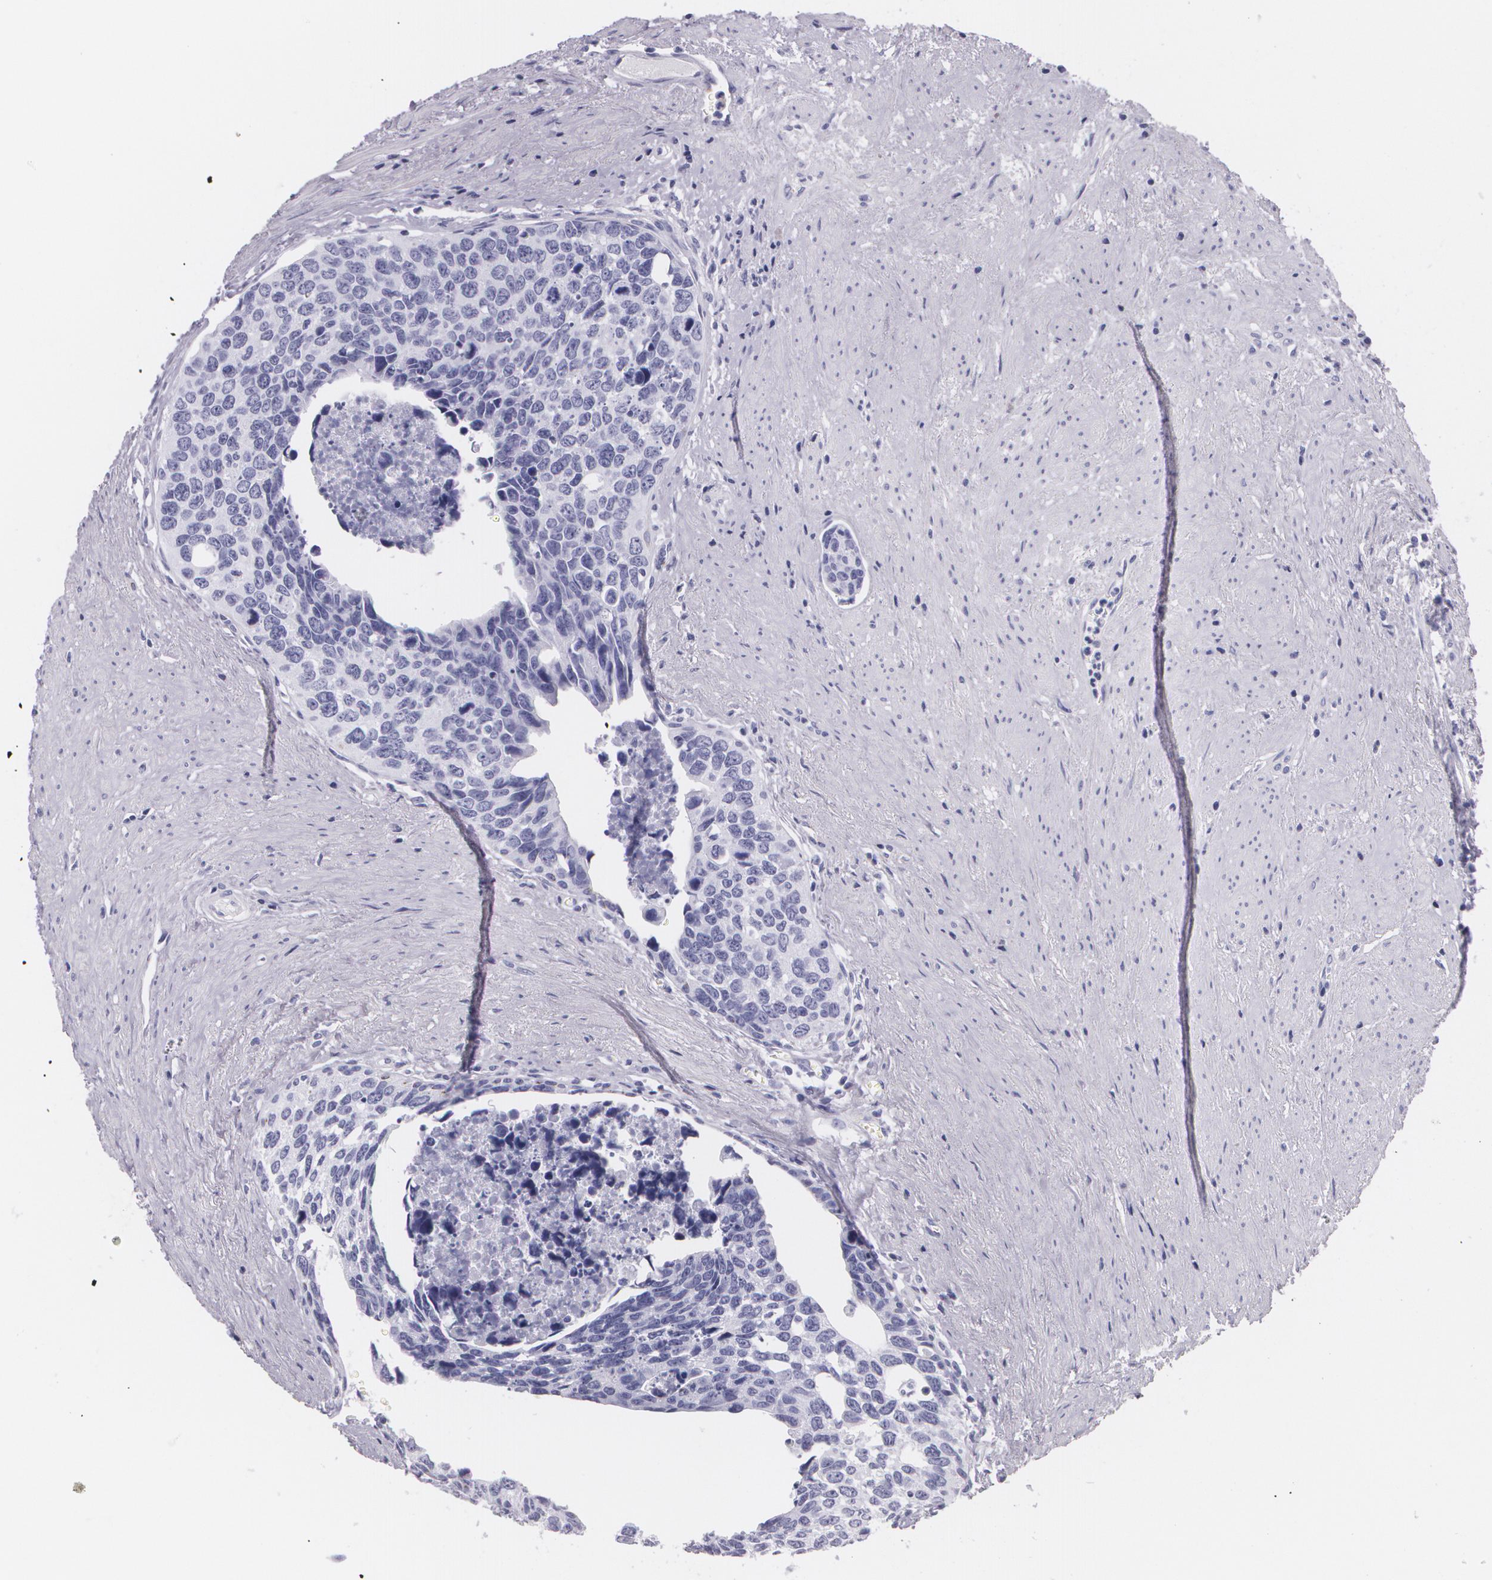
{"staining": {"intensity": "negative", "quantity": "none", "location": "none"}, "tissue": "urothelial cancer", "cell_type": "Tumor cells", "image_type": "cancer", "snomed": [{"axis": "morphology", "description": "Urothelial carcinoma, High grade"}, {"axis": "topography", "description": "Urinary bladder"}], "caption": "High-grade urothelial carcinoma stained for a protein using immunohistochemistry (IHC) displays no positivity tumor cells.", "gene": "DLG4", "patient": {"sex": "male", "age": 81}}